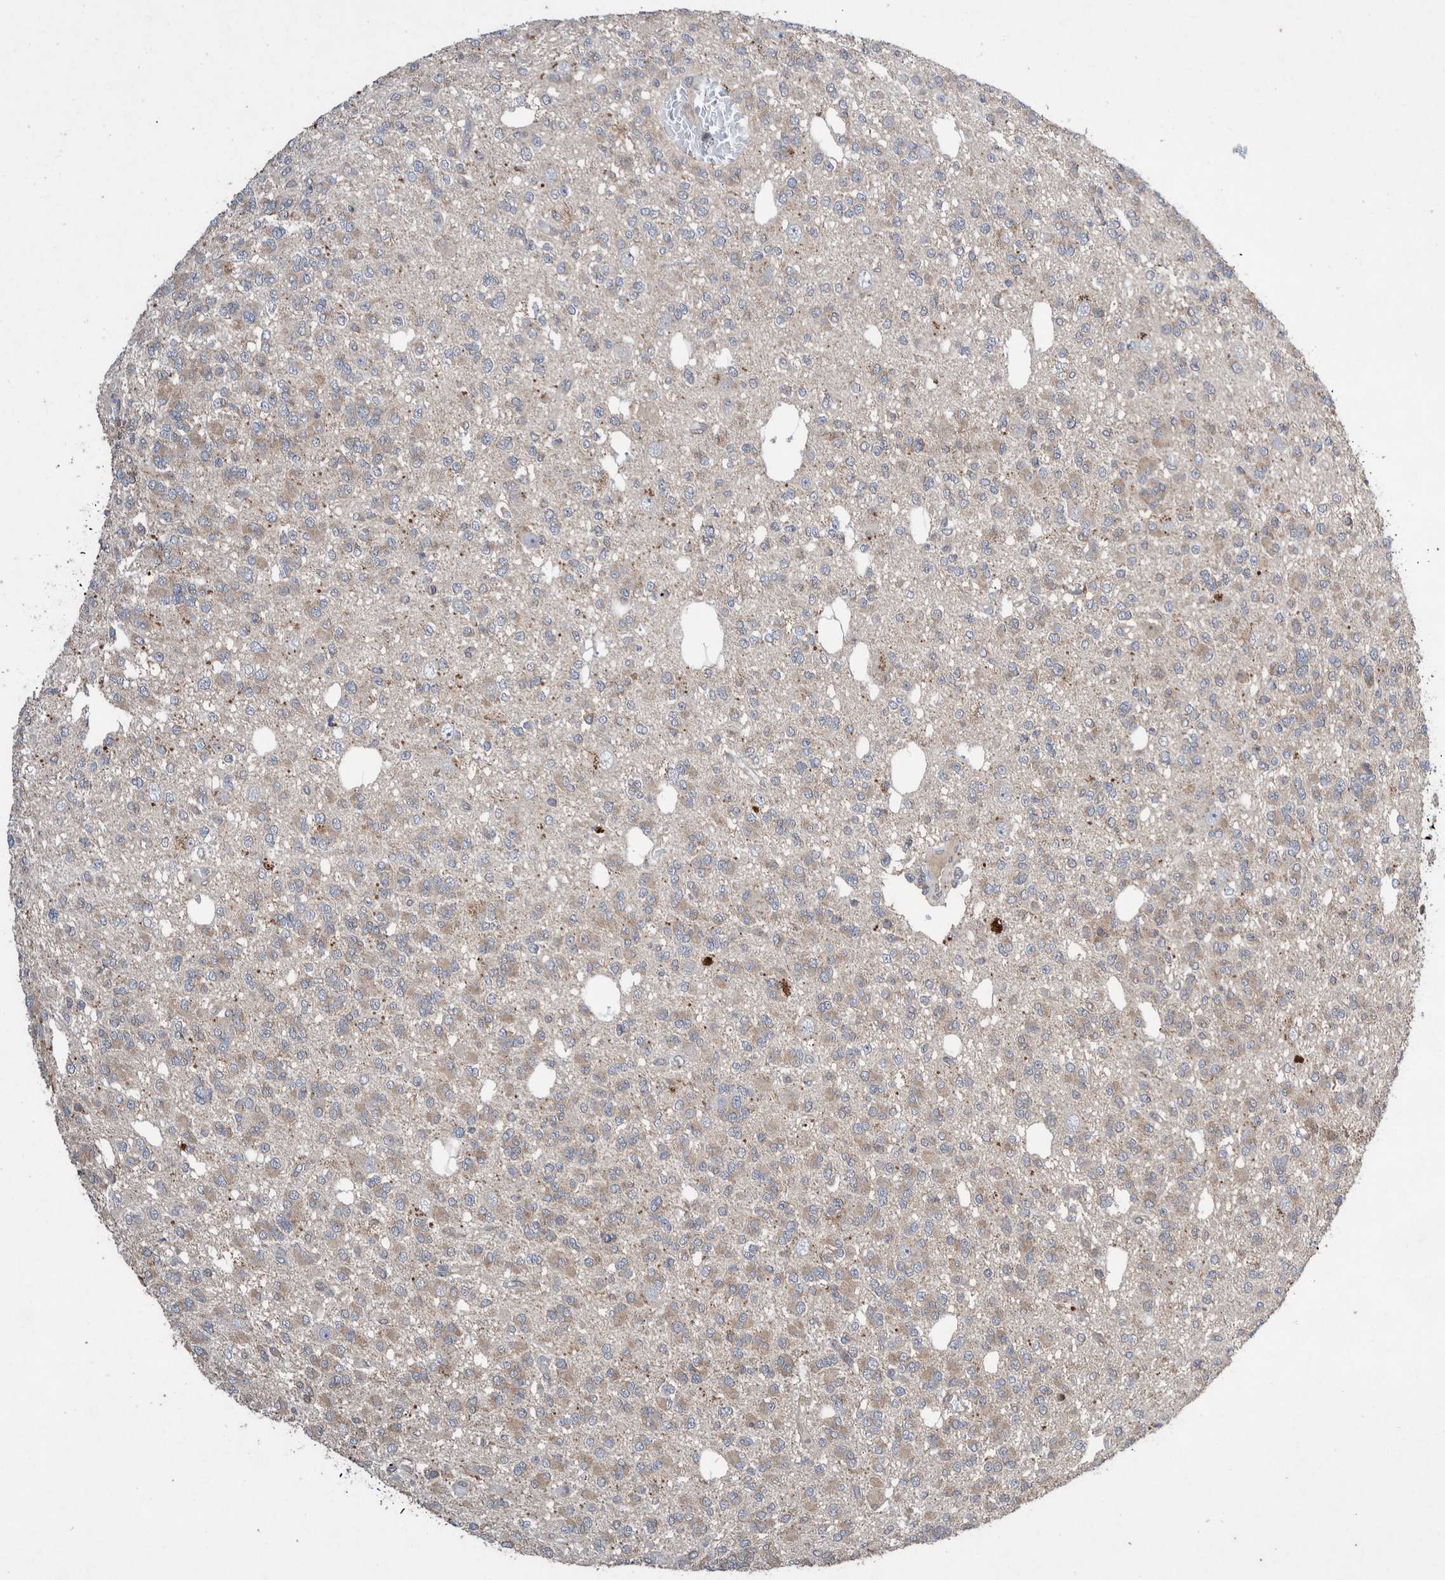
{"staining": {"intensity": "weak", "quantity": "<25%", "location": "cytoplasmic/membranous"}, "tissue": "glioma", "cell_type": "Tumor cells", "image_type": "cancer", "snomed": [{"axis": "morphology", "description": "Glioma, malignant, Low grade"}, {"axis": "topography", "description": "Brain"}], "caption": "There is no significant expression in tumor cells of glioma. (Immunohistochemistry (ihc), brightfield microscopy, high magnification).", "gene": "PLPBP", "patient": {"sex": "male", "age": 38}}